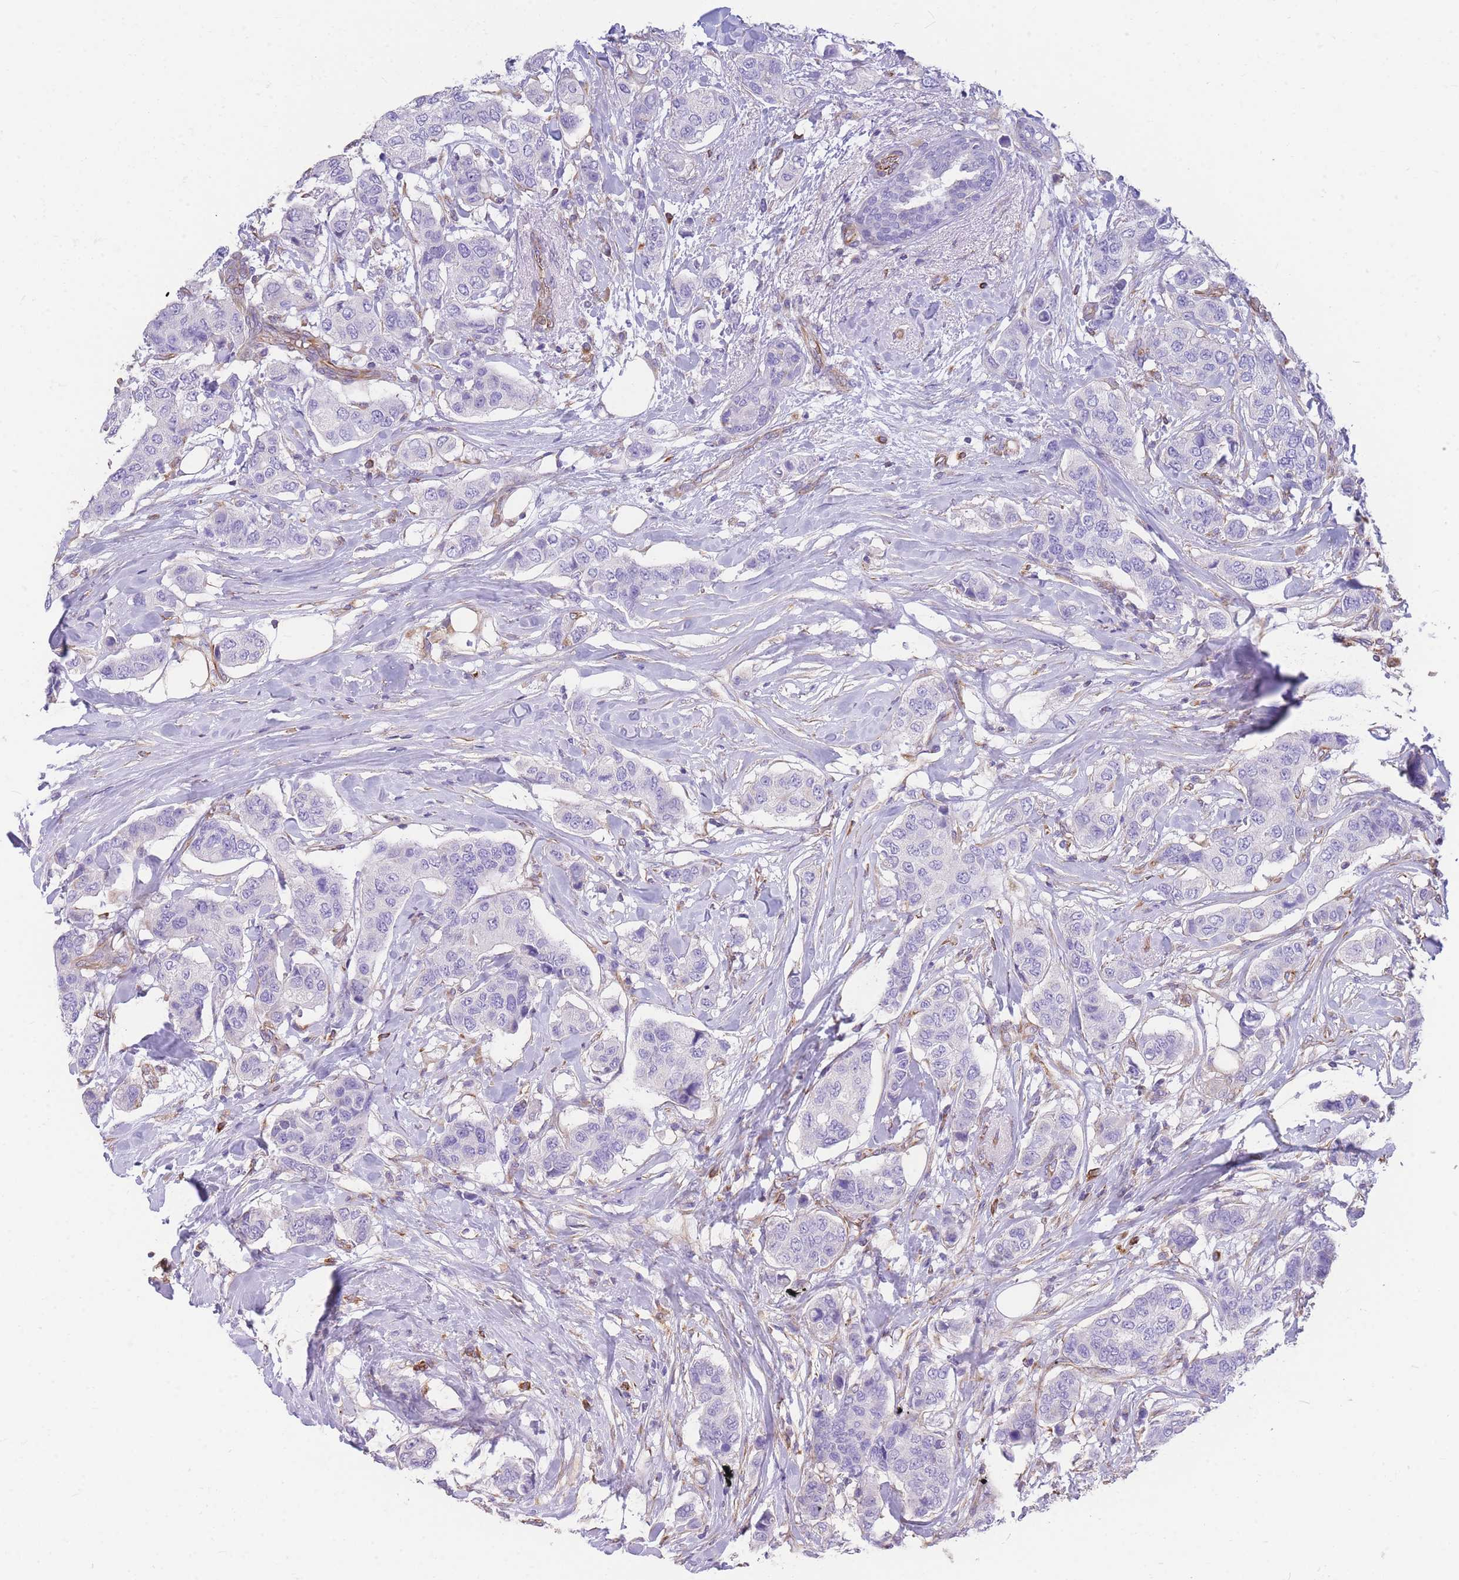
{"staining": {"intensity": "negative", "quantity": "none", "location": "none"}, "tissue": "breast cancer", "cell_type": "Tumor cells", "image_type": "cancer", "snomed": [{"axis": "morphology", "description": "Lobular carcinoma"}, {"axis": "topography", "description": "Breast"}], "caption": "High magnification brightfield microscopy of breast lobular carcinoma stained with DAB (3,3'-diaminobenzidine) (brown) and counterstained with hematoxylin (blue): tumor cells show no significant expression. The staining was performed using DAB (3,3'-diaminobenzidine) to visualize the protein expression in brown, while the nuclei were stained in blue with hematoxylin (Magnification: 20x).", "gene": "ANKRD53", "patient": {"sex": "female", "age": 51}}